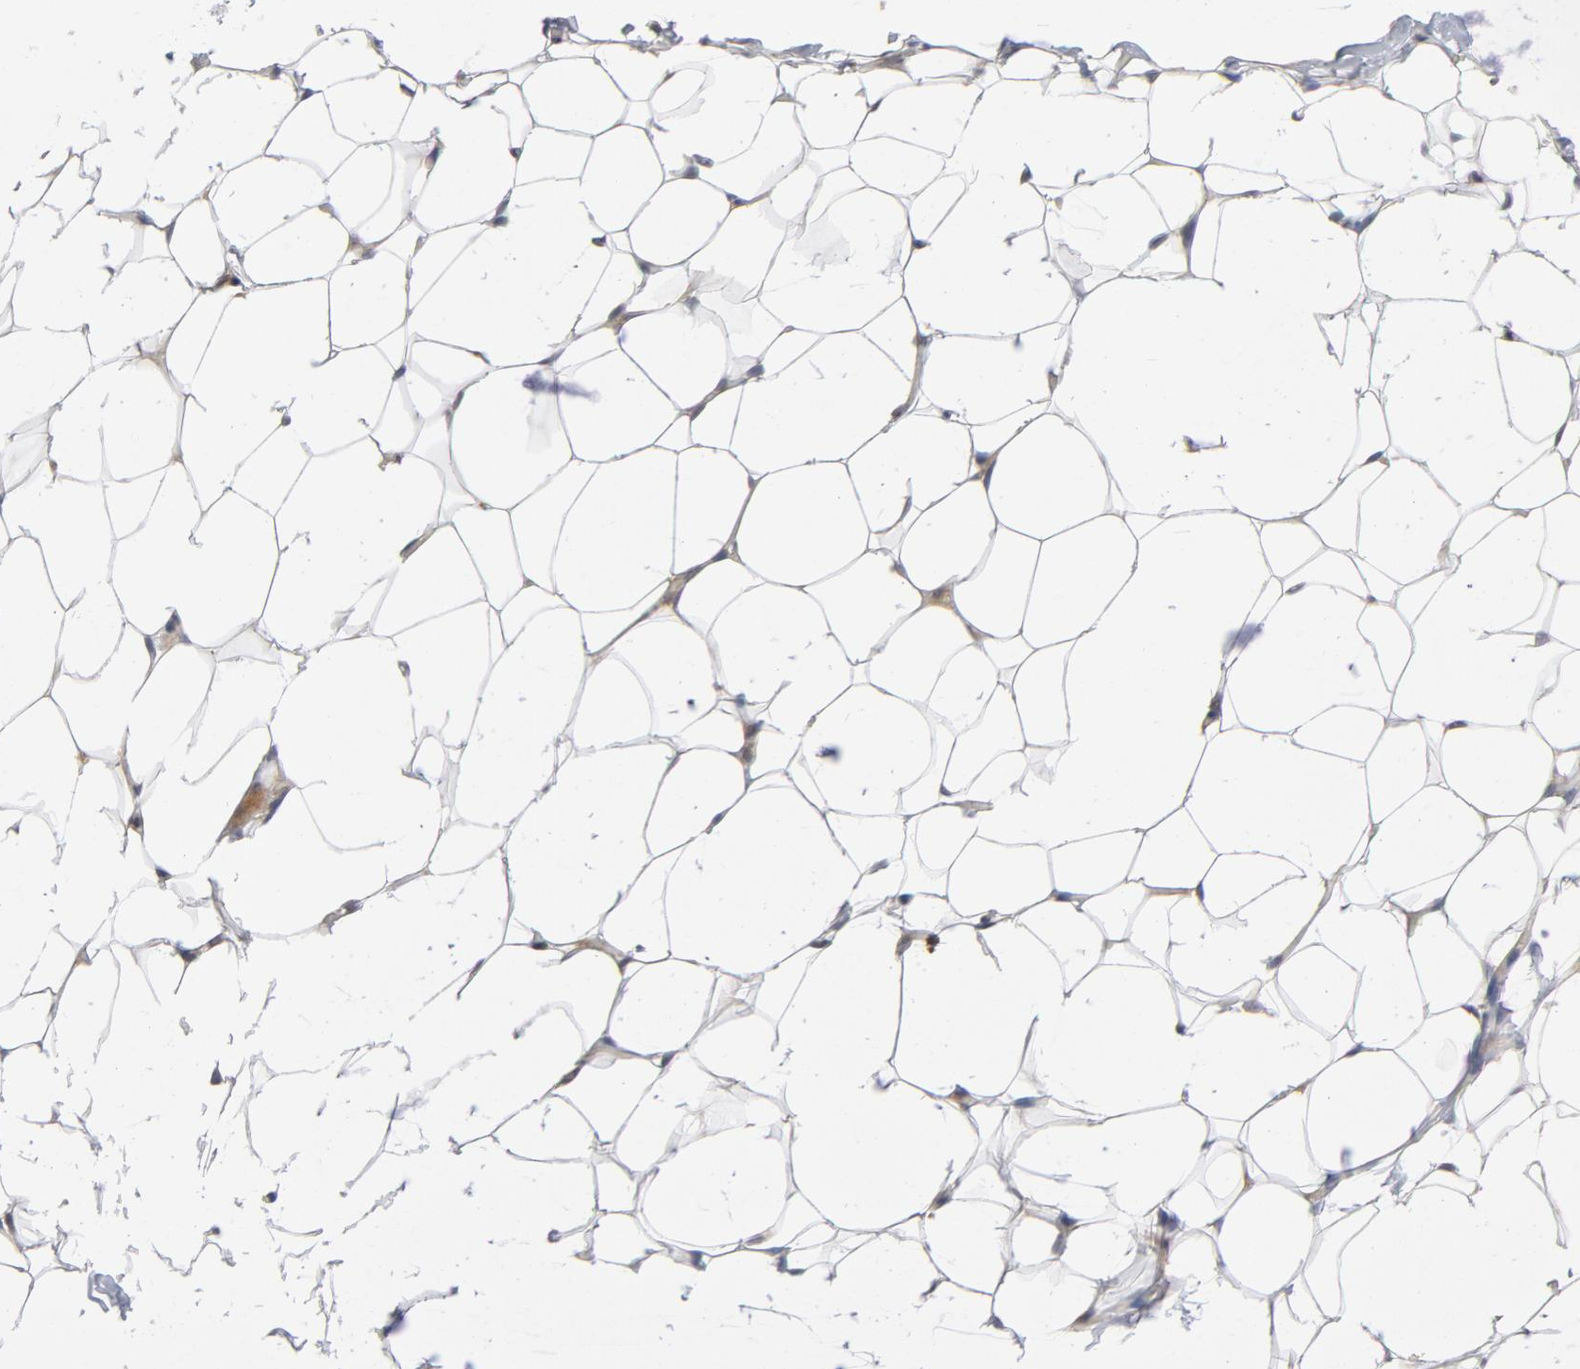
{"staining": {"intensity": "negative", "quantity": "none", "location": "none"}, "tissue": "adipose tissue", "cell_type": "Adipocytes", "image_type": "normal", "snomed": [{"axis": "morphology", "description": "Normal tissue, NOS"}, {"axis": "topography", "description": "Soft tissue"}], "caption": "IHC micrograph of normal human adipose tissue stained for a protein (brown), which demonstrates no staining in adipocytes. (DAB immunohistochemistry with hematoxylin counter stain).", "gene": "TRADD", "patient": {"sex": "male", "age": 26}}